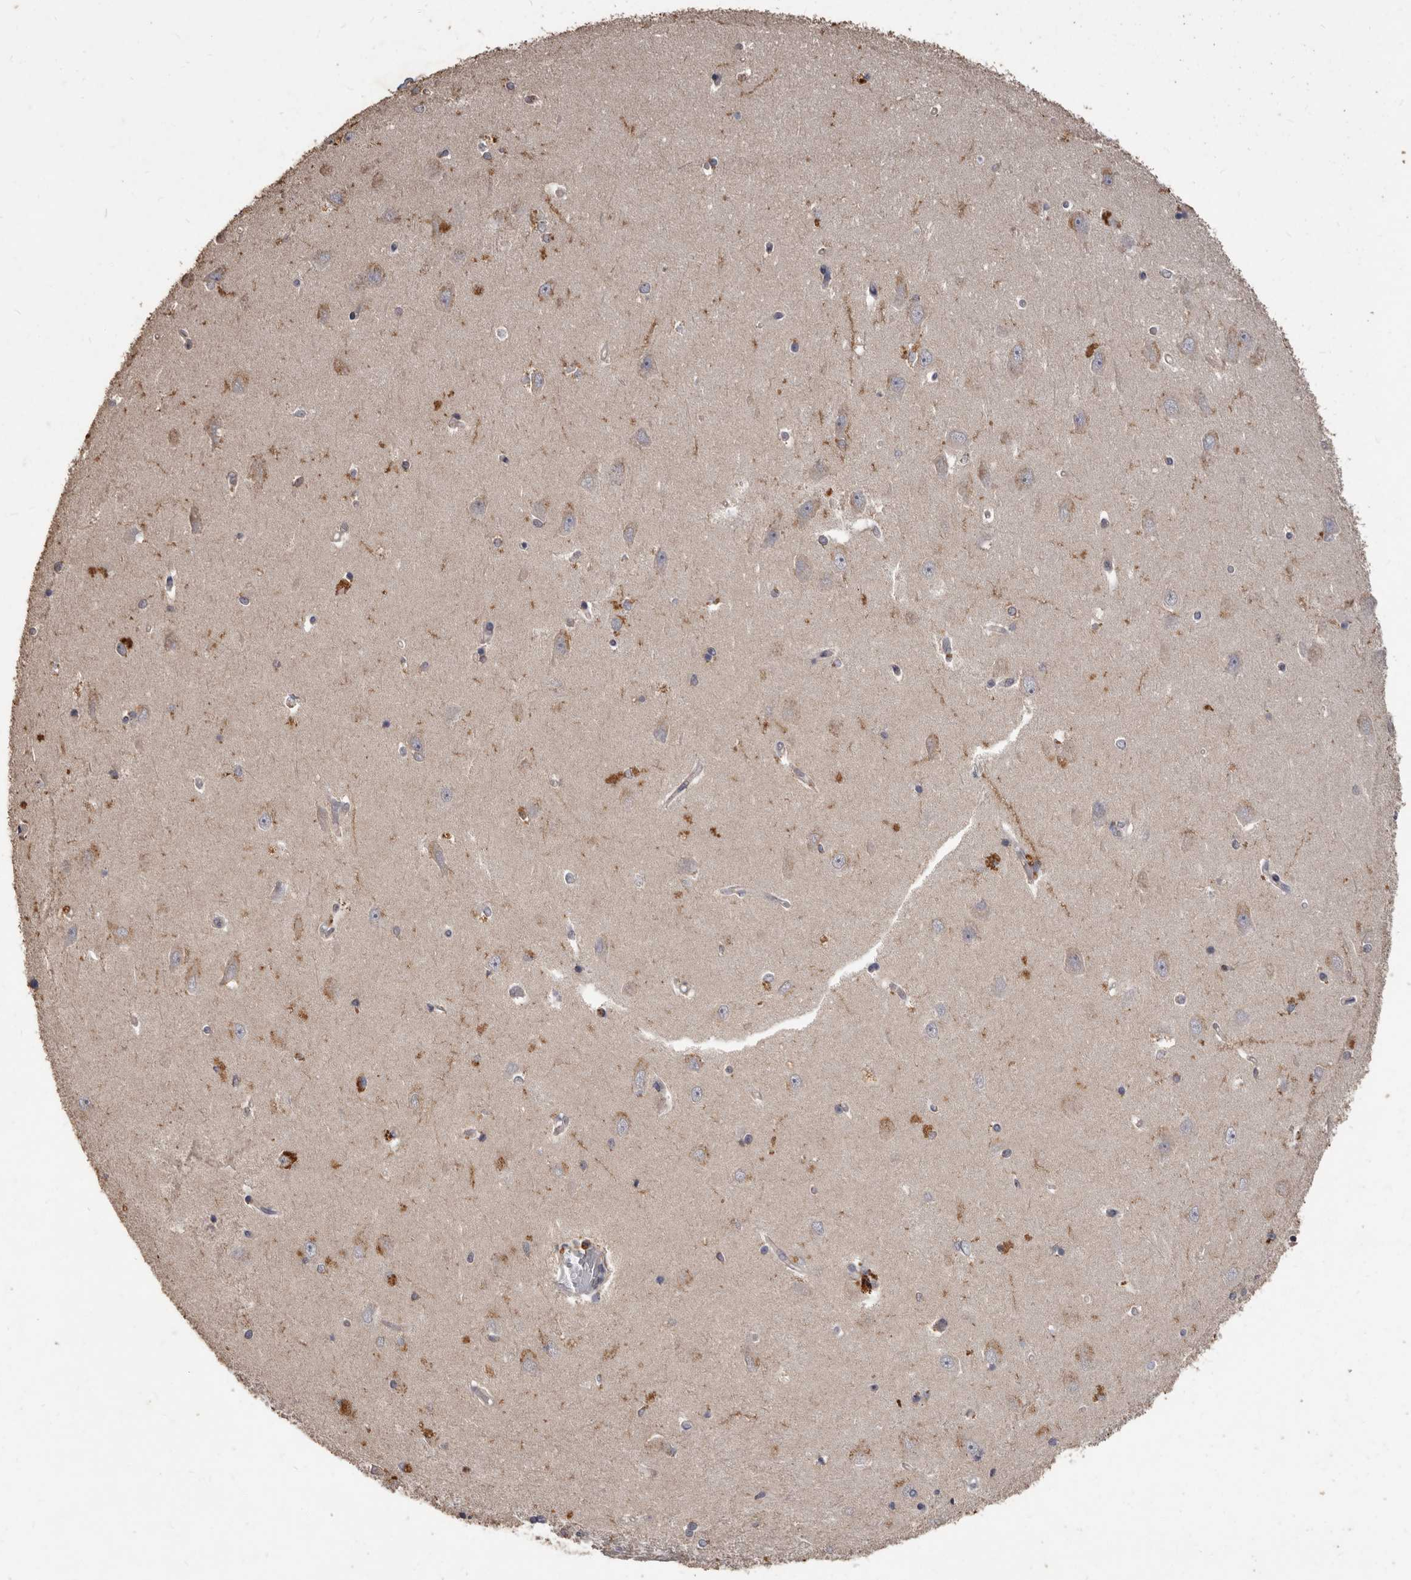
{"staining": {"intensity": "negative", "quantity": "none", "location": "none"}, "tissue": "hippocampus", "cell_type": "Glial cells", "image_type": "normal", "snomed": [{"axis": "morphology", "description": "Normal tissue, NOS"}, {"axis": "topography", "description": "Hippocampus"}], "caption": "Glial cells show no significant staining in benign hippocampus.", "gene": "ACLY", "patient": {"sex": "male", "age": 45}}